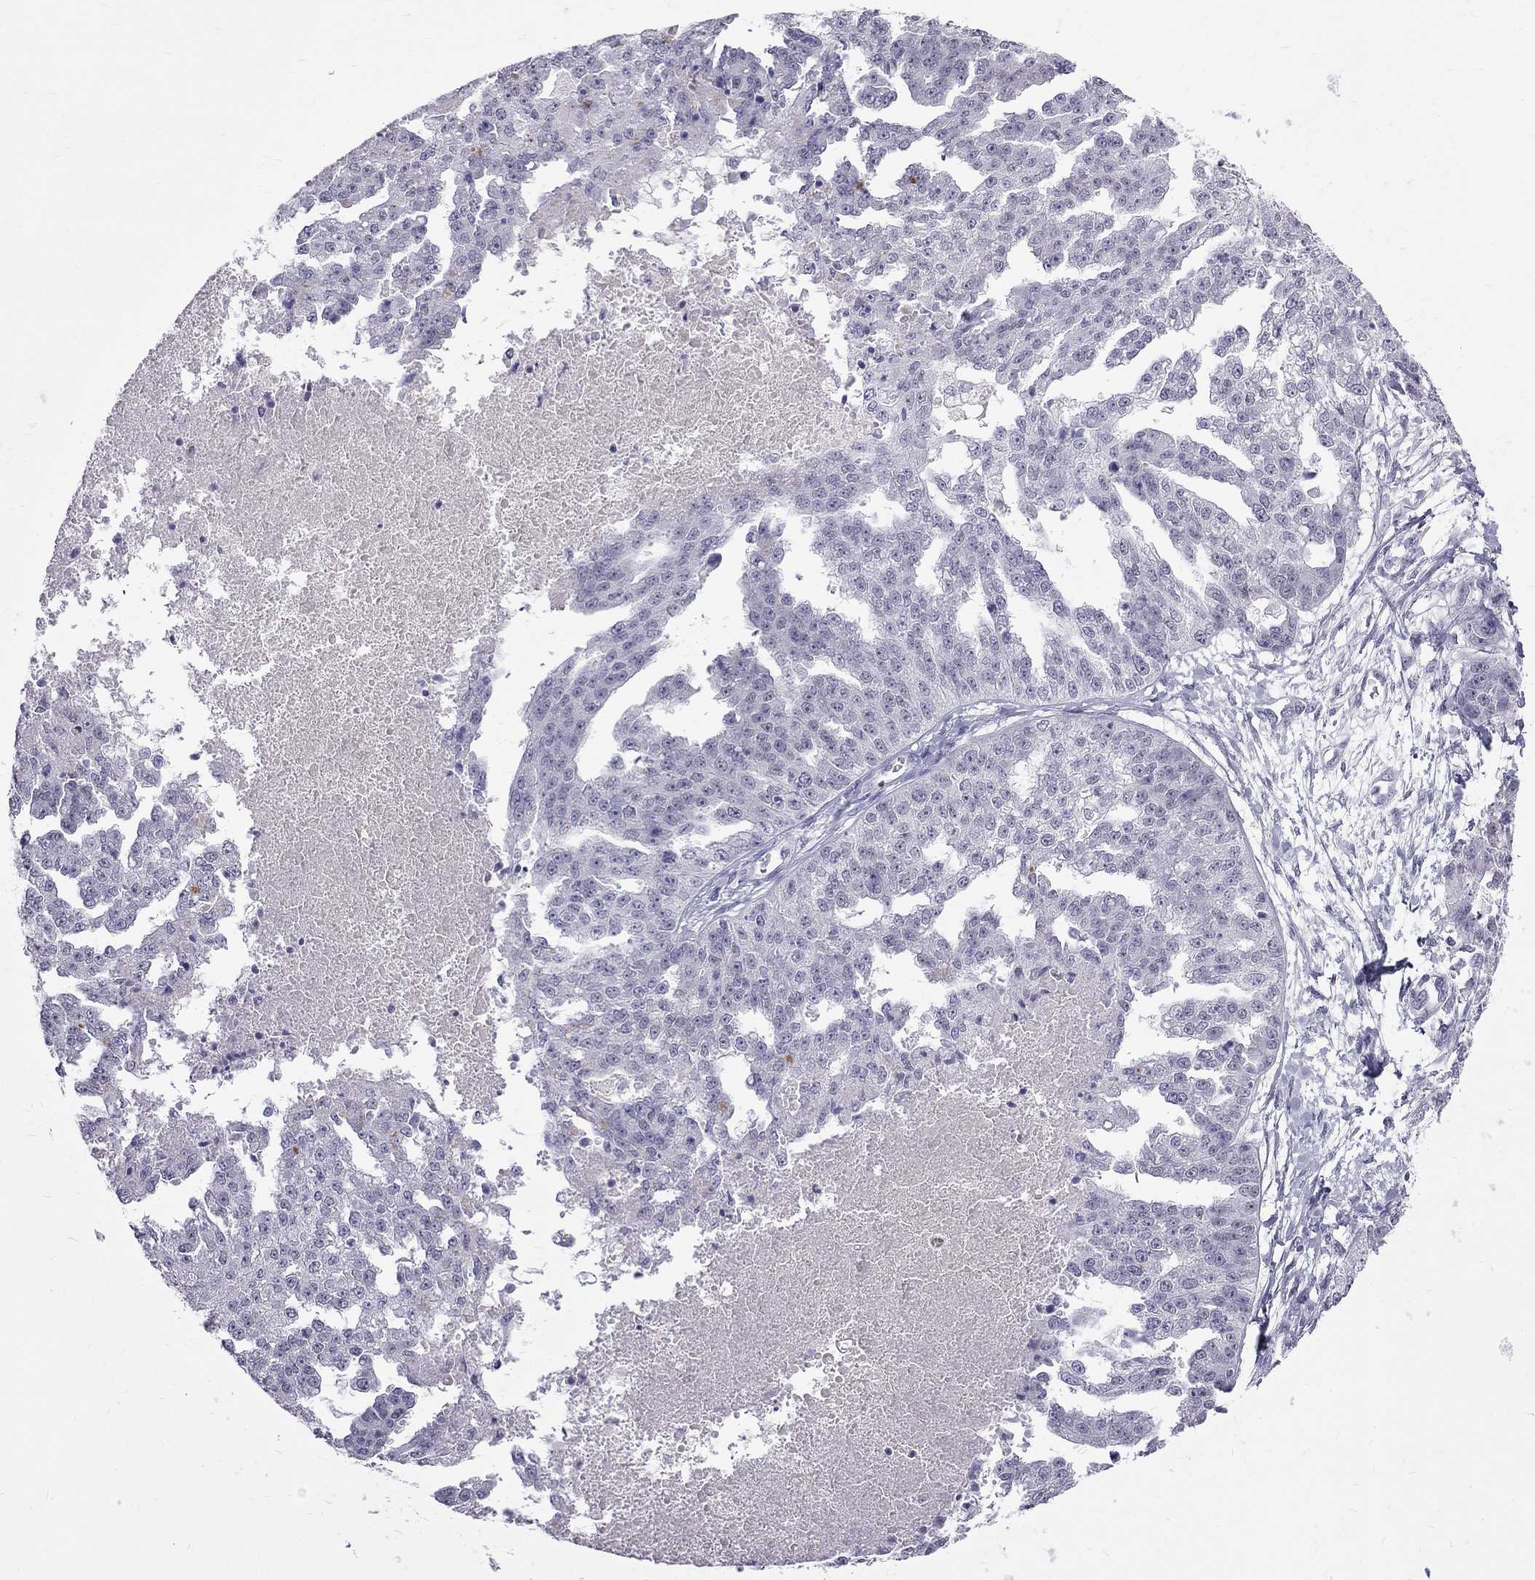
{"staining": {"intensity": "negative", "quantity": "none", "location": "none"}, "tissue": "ovarian cancer", "cell_type": "Tumor cells", "image_type": "cancer", "snomed": [{"axis": "morphology", "description": "Cystadenocarcinoma, serous, NOS"}, {"axis": "topography", "description": "Ovary"}], "caption": "This is an IHC micrograph of human serous cystadenocarcinoma (ovarian). There is no positivity in tumor cells.", "gene": "RTL9", "patient": {"sex": "female", "age": 58}}